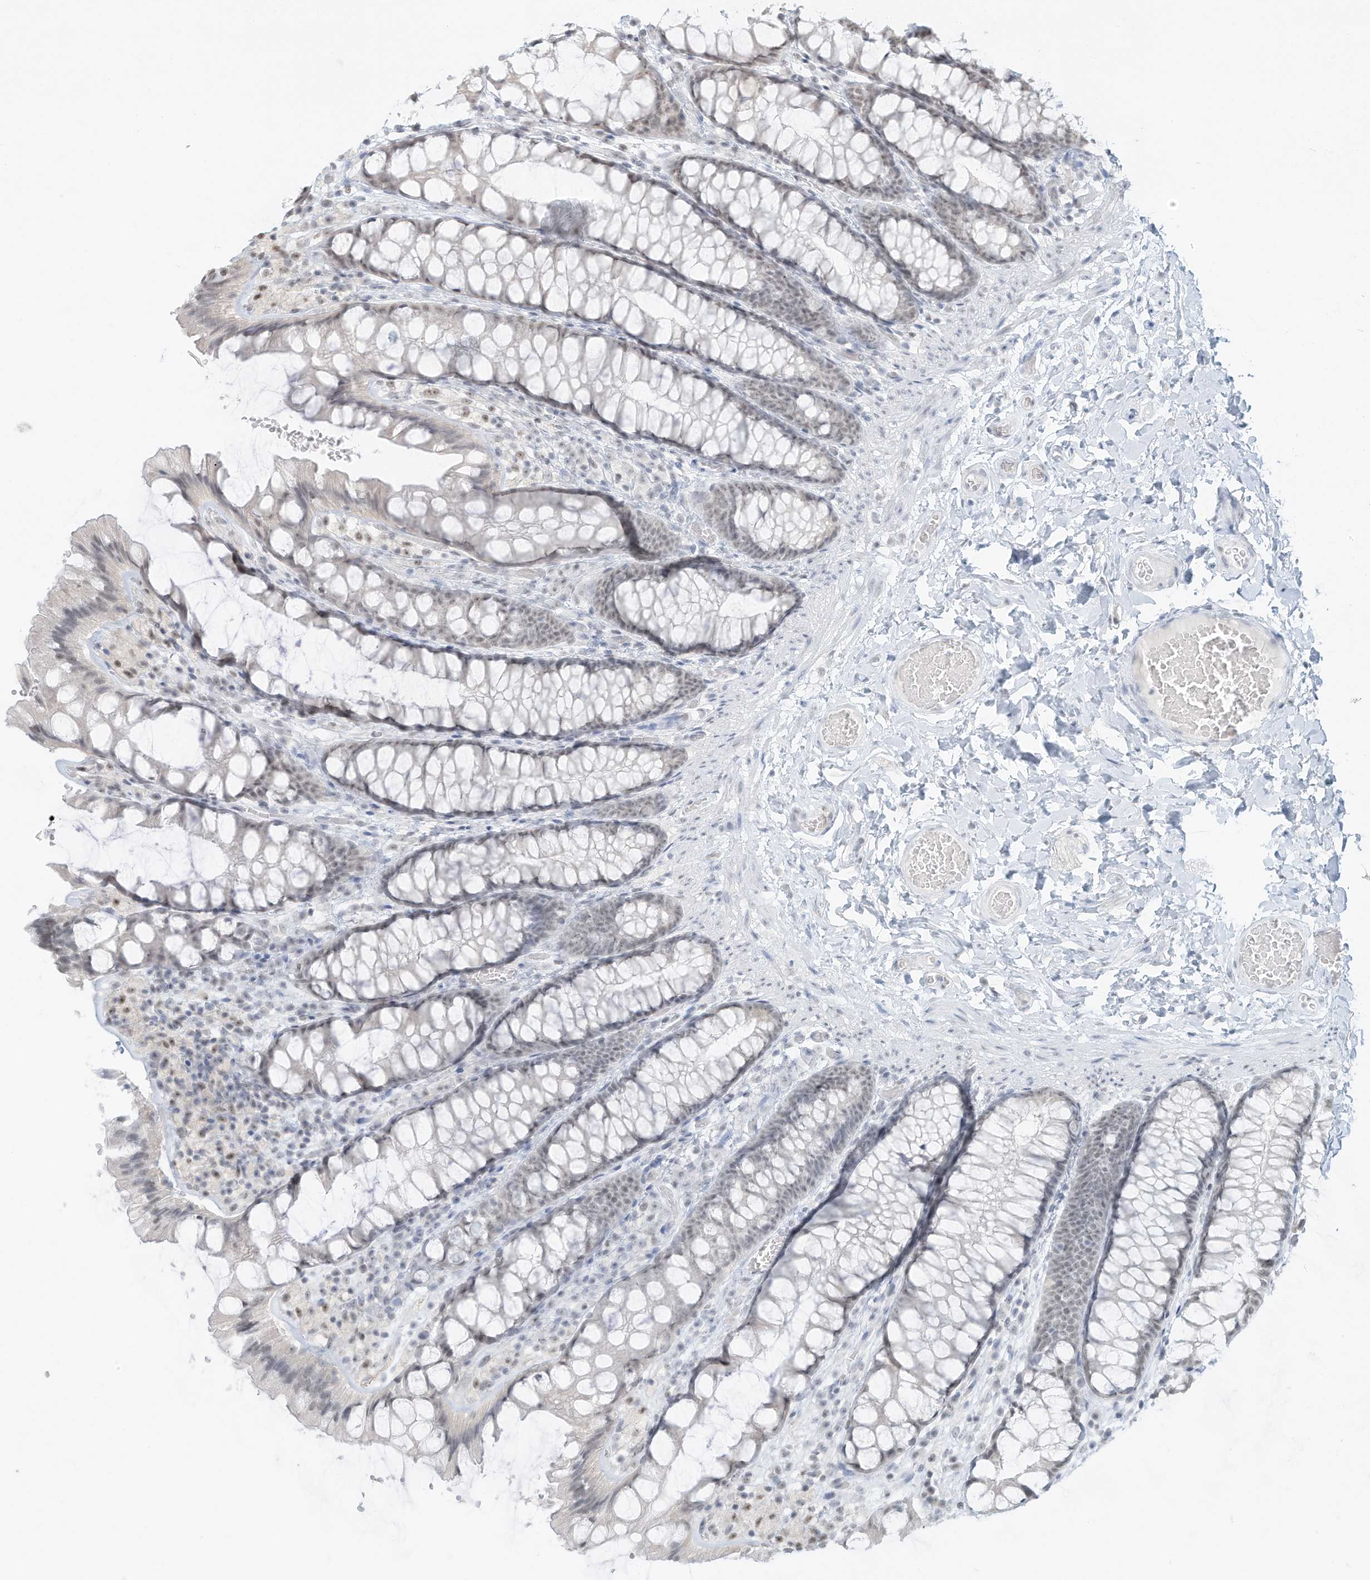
{"staining": {"intensity": "negative", "quantity": "none", "location": "none"}, "tissue": "colon", "cell_type": "Endothelial cells", "image_type": "normal", "snomed": [{"axis": "morphology", "description": "Normal tissue, NOS"}, {"axis": "topography", "description": "Colon"}], "caption": "Endothelial cells show no significant positivity in normal colon. The staining was performed using DAB to visualize the protein expression in brown, while the nuclei were stained in blue with hematoxylin (Magnification: 20x).", "gene": "PGC", "patient": {"sex": "male", "age": 47}}